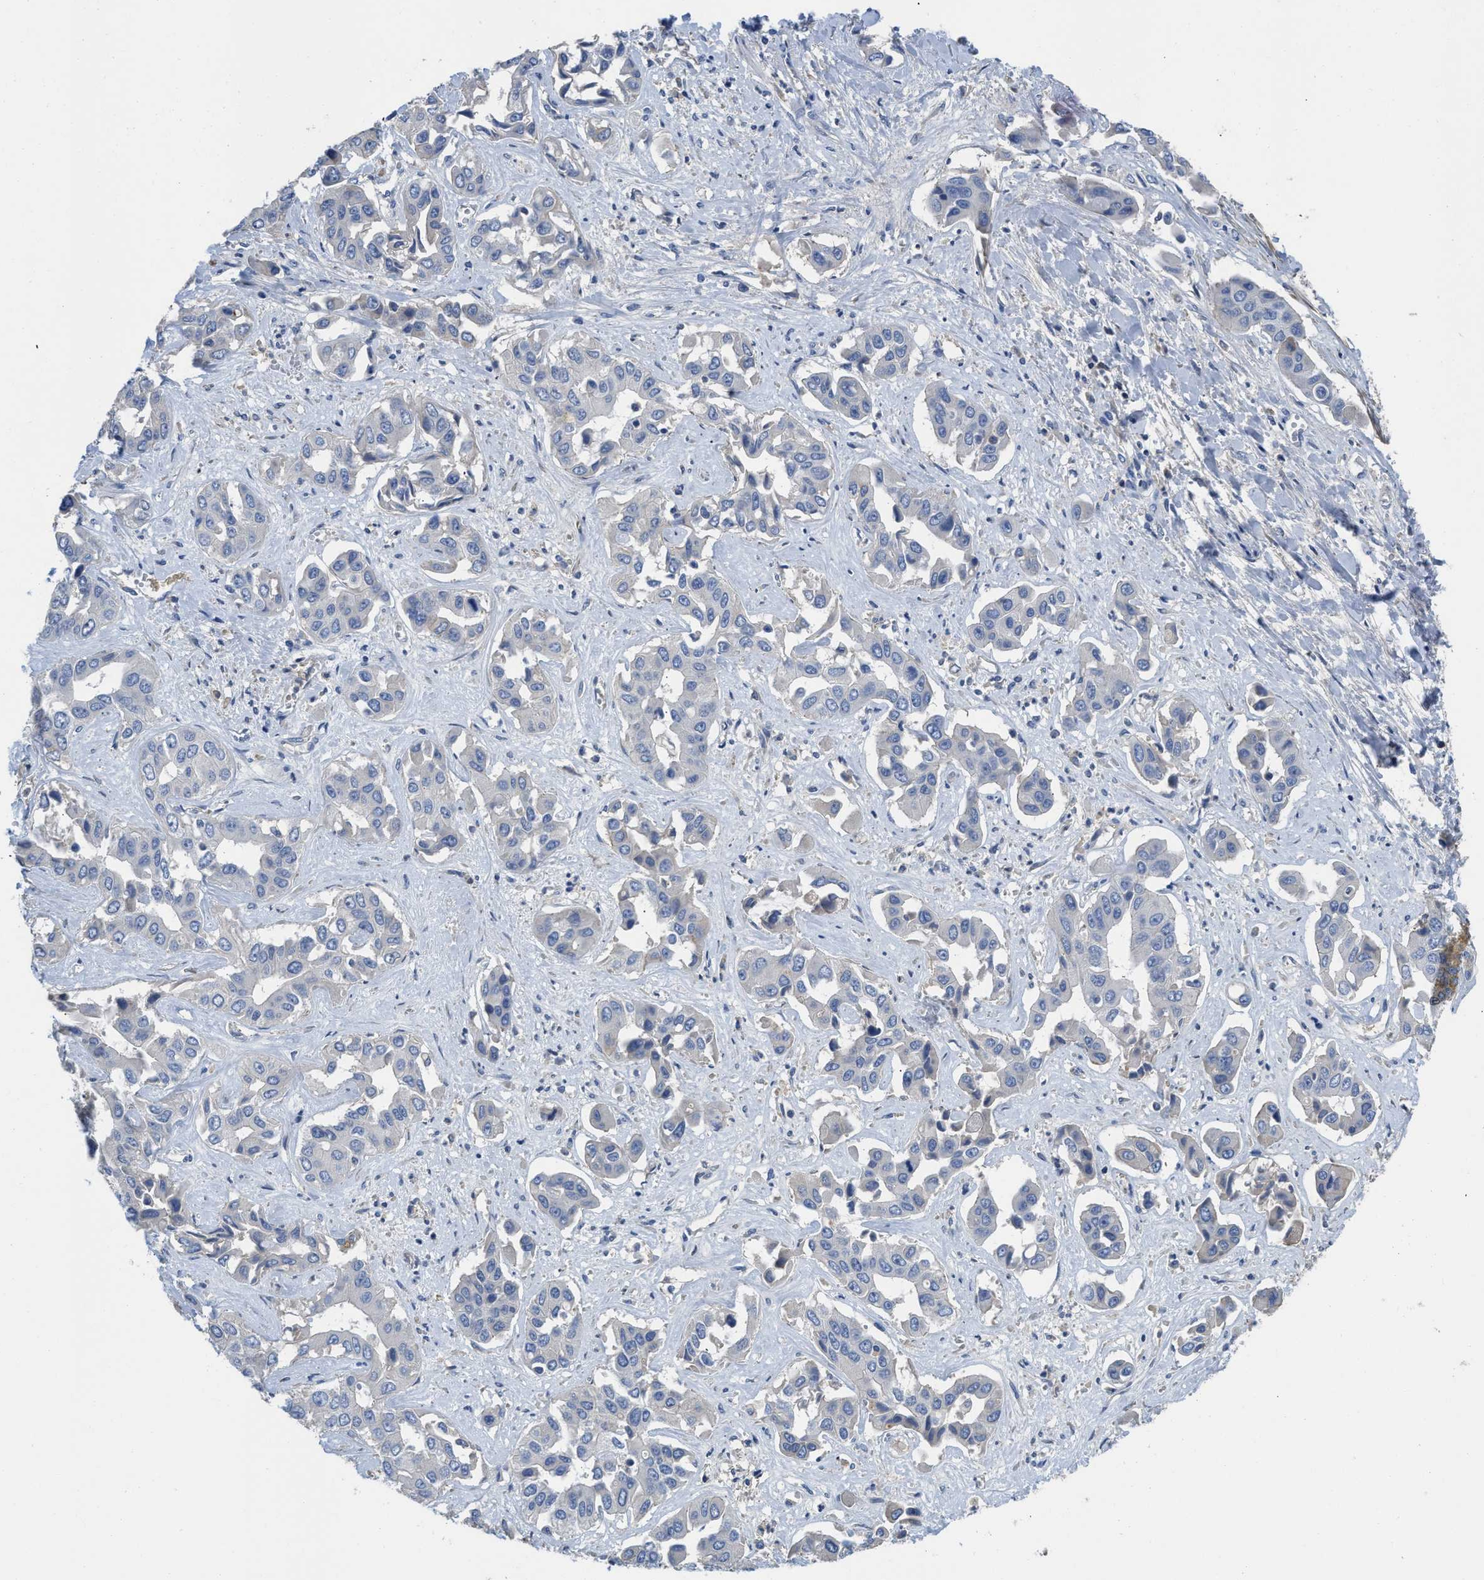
{"staining": {"intensity": "negative", "quantity": "none", "location": "none"}, "tissue": "liver cancer", "cell_type": "Tumor cells", "image_type": "cancer", "snomed": [{"axis": "morphology", "description": "Cholangiocarcinoma"}, {"axis": "topography", "description": "Liver"}], "caption": "Liver cancer (cholangiocarcinoma) was stained to show a protein in brown. There is no significant staining in tumor cells.", "gene": "C1S", "patient": {"sex": "female", "age": 52}}